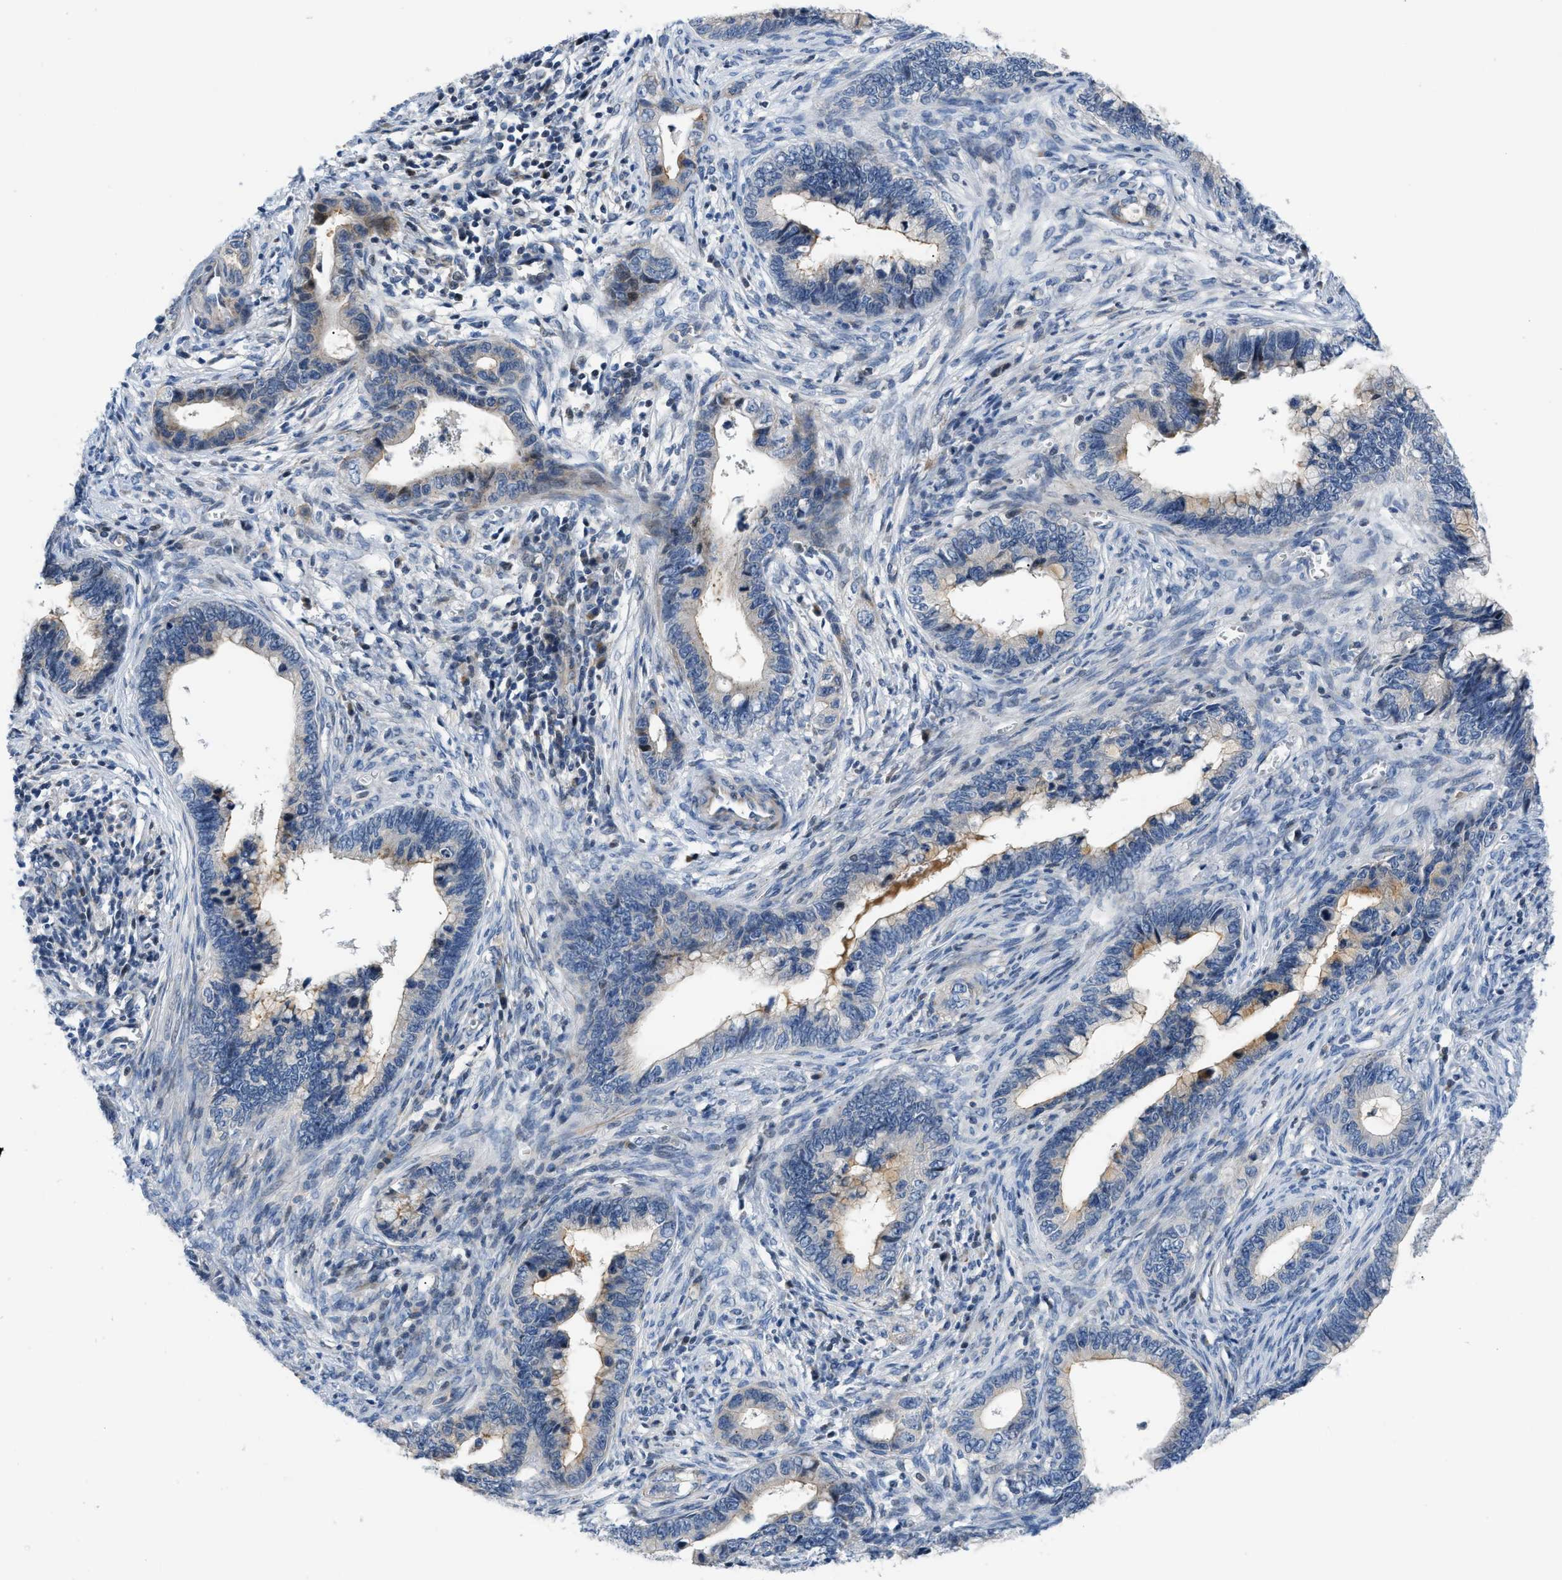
{"staining": {"intensity": "moderate", "quantity": "<25%", "location": "cytoplasmic/membranous"}, "tissue": "cervical cancer", "cell_type": "Tumor cells", "image_type": "cancer", "snomed": [{"axis": "morphology", "description": "Adenocarcinoma, NOS"}, {"axis": "topography", "description": "Cervix"}], "caption": "Cervical cancer (adenocarcinoma) was stained to show a protein in brown. There is low levels of moderate cytoplasmic/membranous staining in about <25% of tumor cells.", "gene": "FDCSP", "patient": {"sex": "female", "age": 44}}